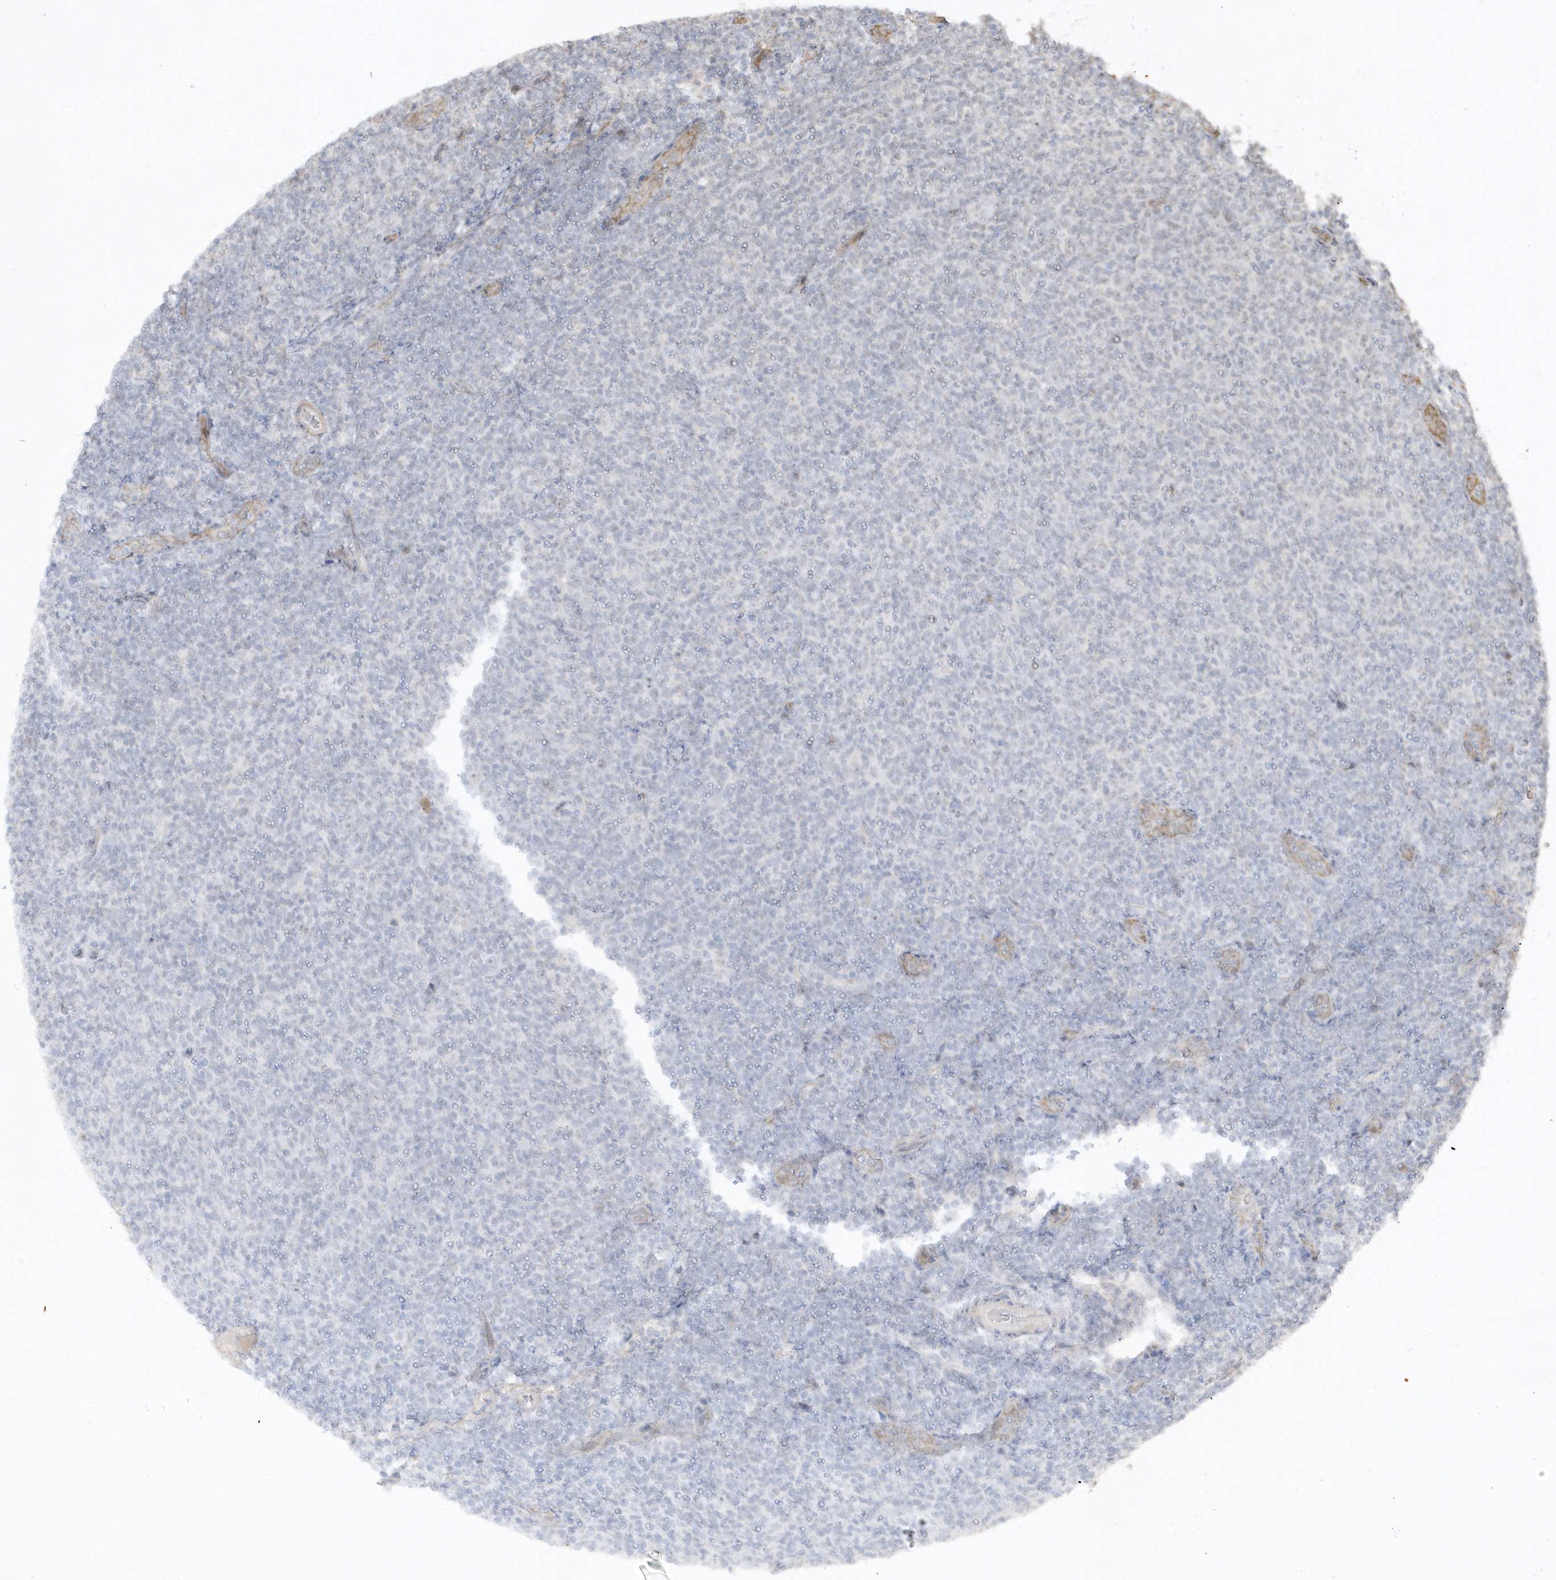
{"staining": {"intensity": "negative", "quantity": "none", "location": "none"}, "tissue": "lymphoma", "cell_type": "Tumor cells", "image_type": "cancer", "snomed": [{"axis": "morphology", "description": "Malignant lymphoma, non-Hodgkin's type, Low grade"}, {"axis": "topography", "description": "Lymph node"}], "caption": "Immunohistochemistry of human lymphoma displays no expression in tumor cells. (DAB (3,3'-diaminobenzidine) immunohistochemistry with hematoxylin counter stain).", "gene": "ECM2", "patient": {"sex": "male", "age": 66}}